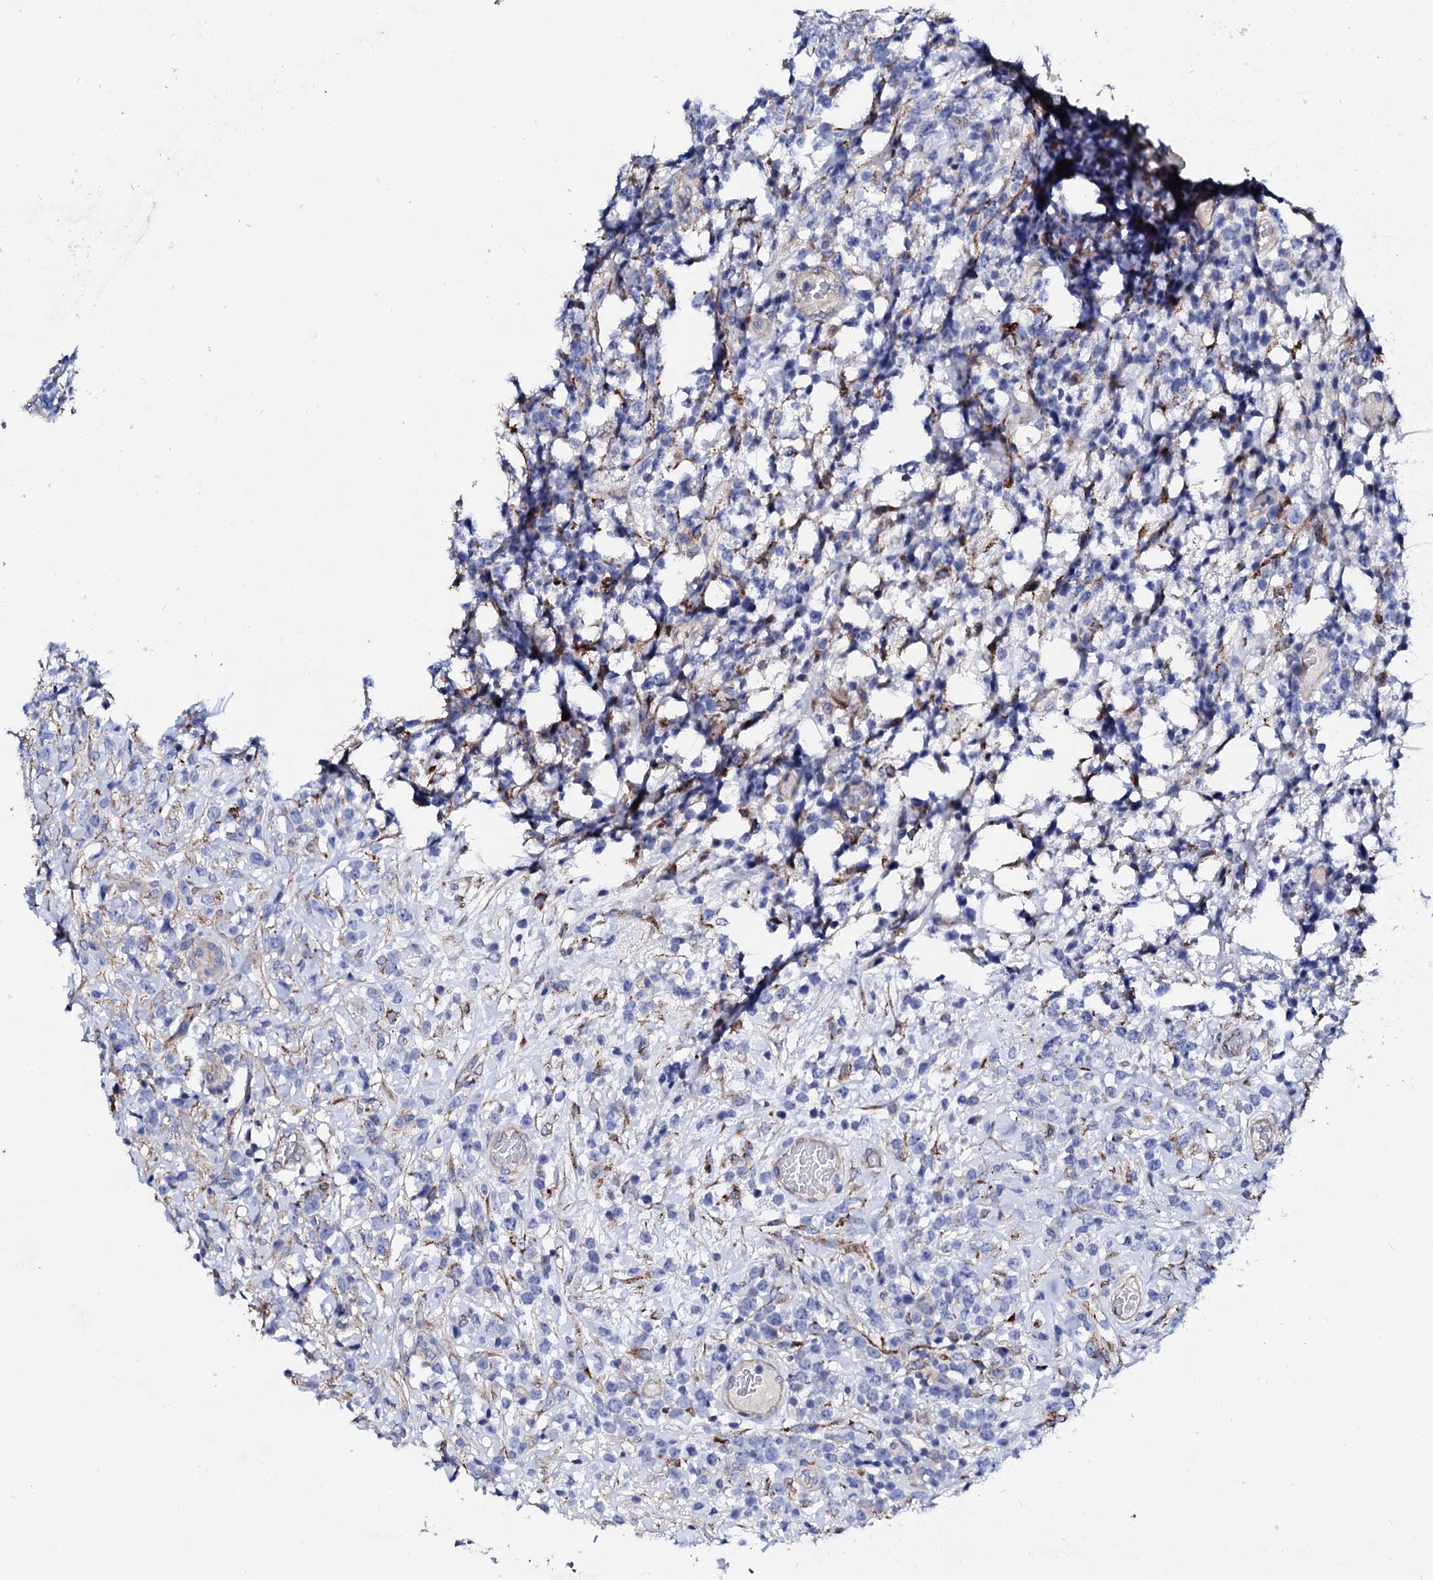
{"staining": {"intensity": "negative", "quantity": "none", "location": "none"}, "tissue": "lymphoma", "cell_type": "Tumor cells", "image_type": "cancer", "snomed": [{"axis": "morphology", "description": "Malignant lymphoma, non-Hodgkin's type, High grade"}, {"axis": "topography", "description": "Colon"}], "caption": "Immunohistochemical staining of human high-grade malignant lymphoma, non-Hodgkin's type exhibits no significant positivity in tumor cells. The staining was performed using DAB to visualize the protein expression in brown, while the nuclei were stained in blue with hematoxylin (Magnification: 20x).", "gene": "KLHL32", "patient": {"sex": "female", "age": 53}}